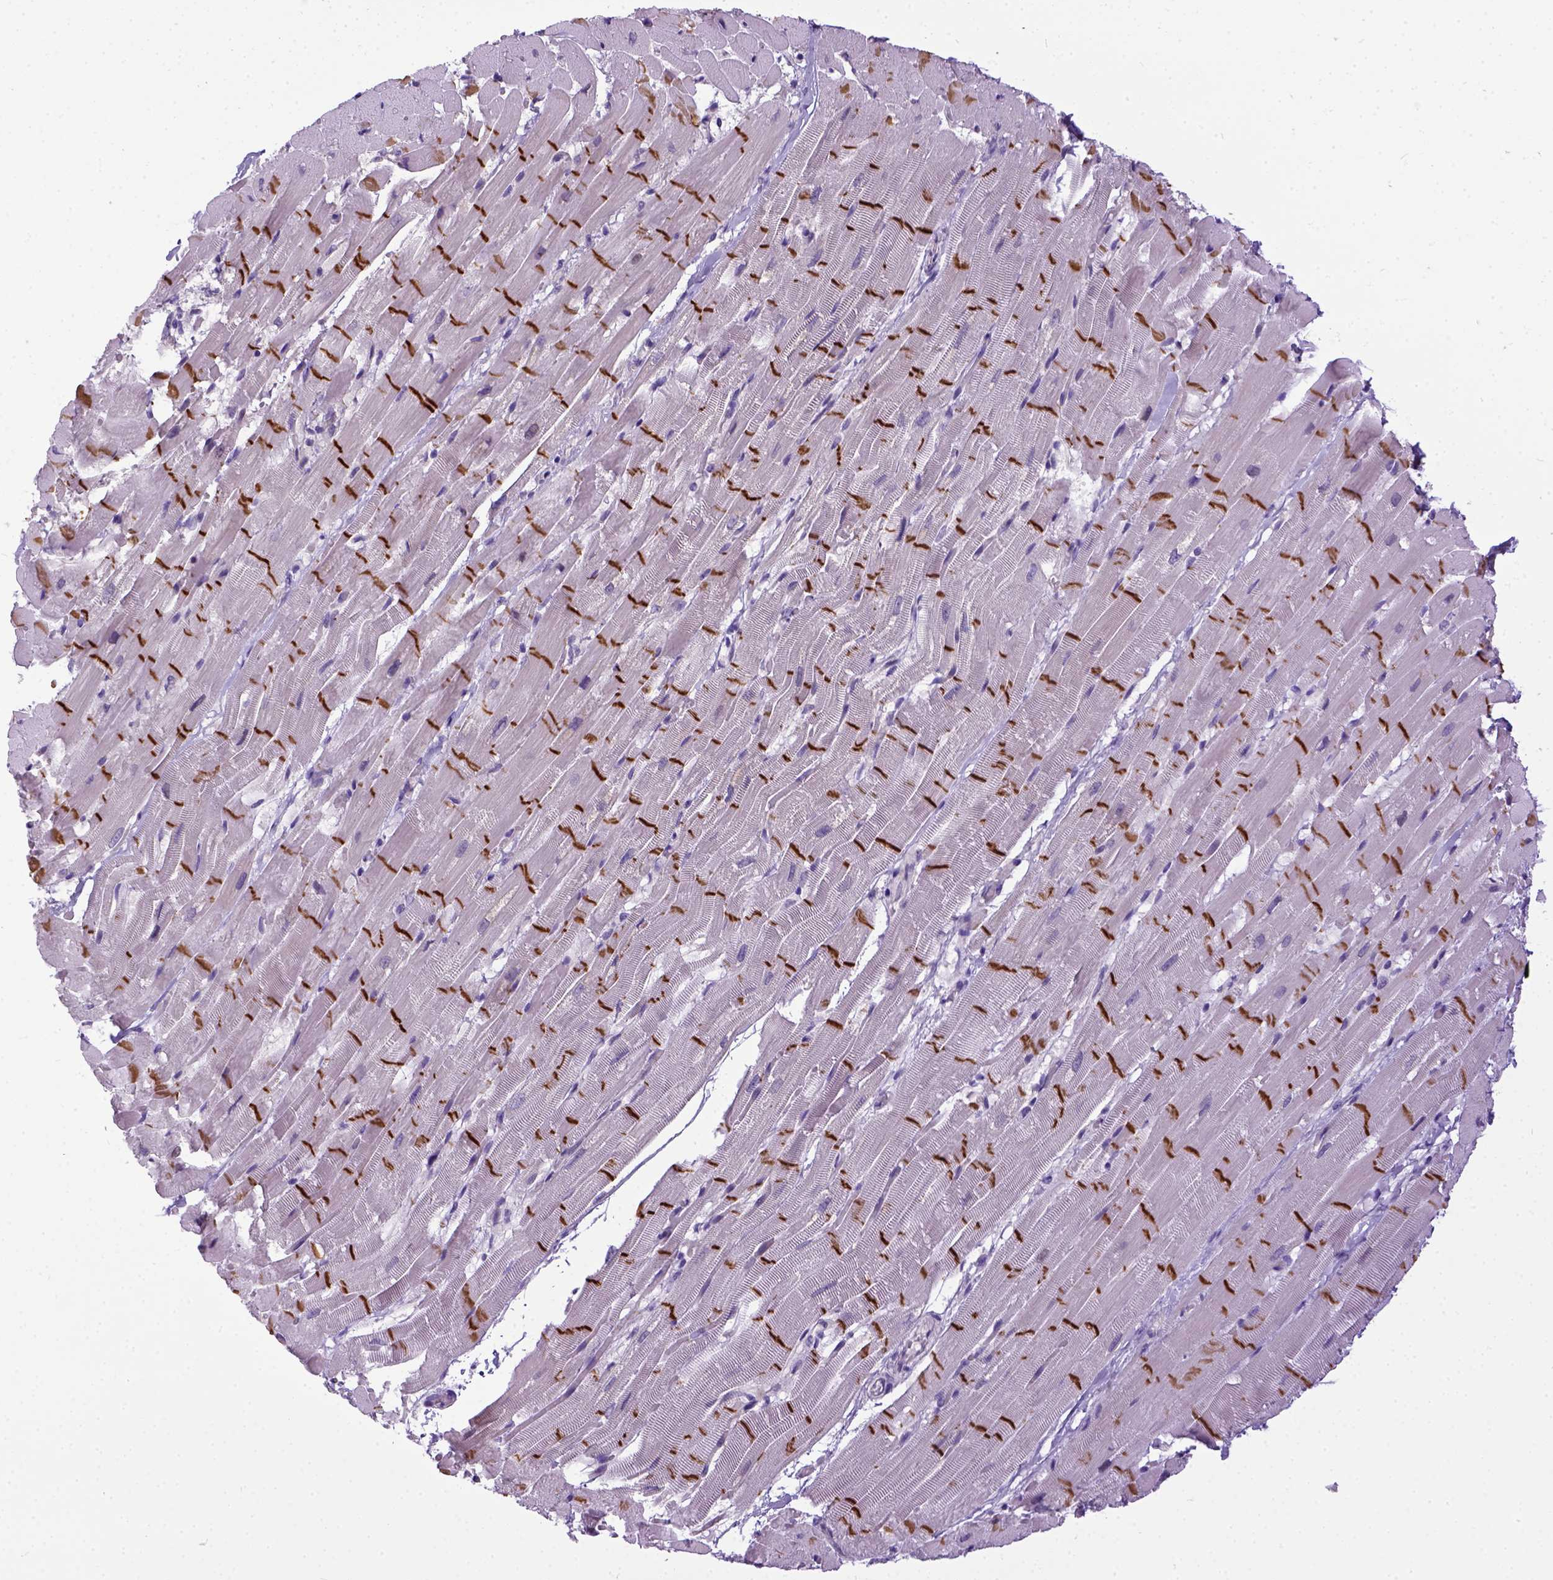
{"staining": {"intensity": "moderate", "quantity": "25%-75%", "location": "cytoplasmic/membranous"}, "tissue": "heart muscle", "cell_type": "Cardiomyocytes", "image_type": "normal", "snomed": [{"axis": "morphology", "description": "Normal tissue, NOS"}, {"axis": "topography", "description": "Heart"}], "caption": "IHC photomicrograph of normal heart muscle: human heart muscle stained using immunohistochemistry (IHC) displays medium levels of moderate protein expression localized specifically in the cytoplasmic/membranous of cardiomyocytes, appearing as a cytoplasmic/membranous brown color.", "gene": "NEK5", "patient": {"sex": "male", "age": 37}}